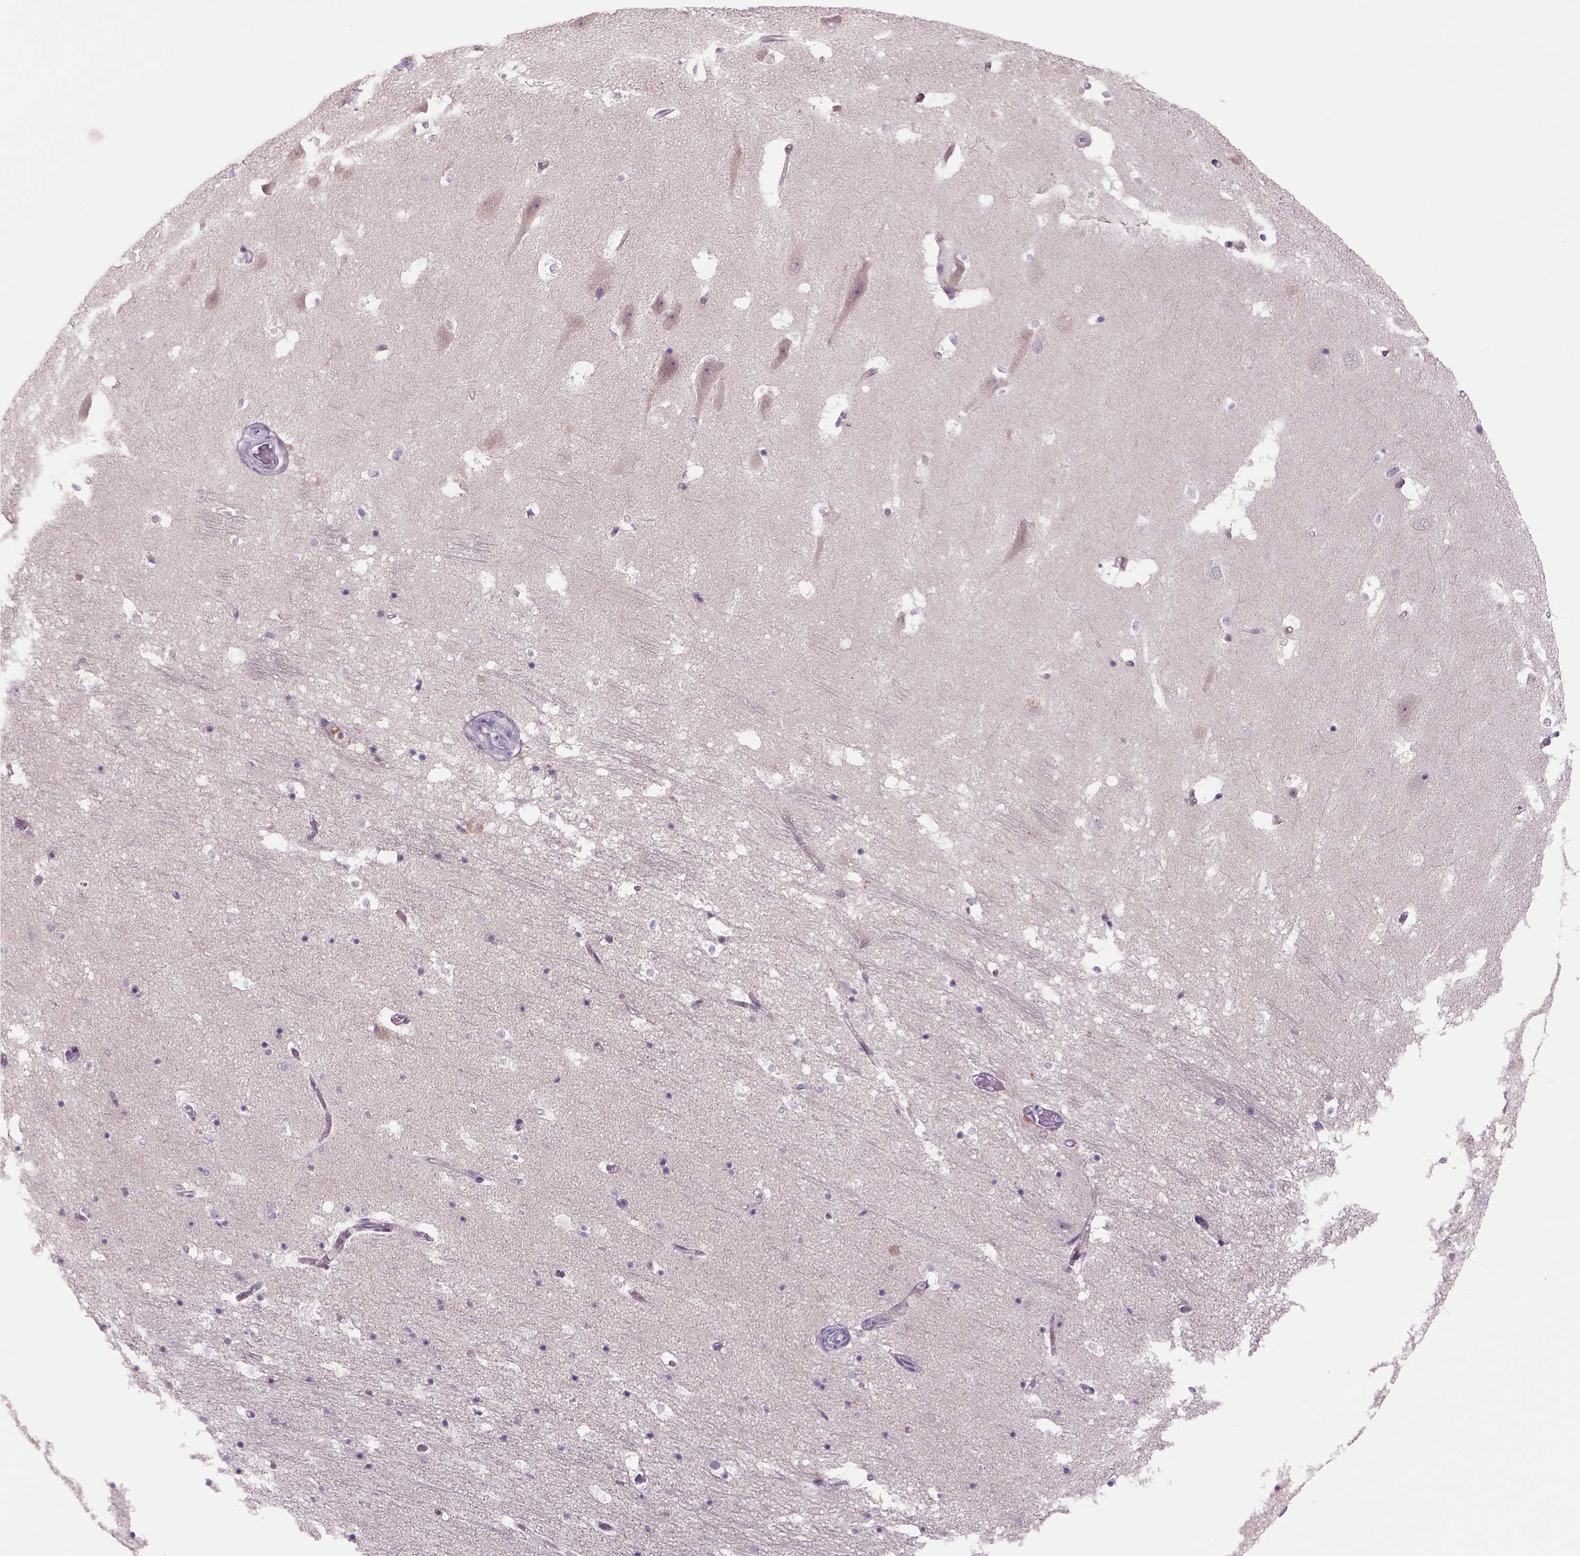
{"staining": {"intensity": "negative", "quantity": "none", "location": "none"}, "tissue": "hippocampus", "cell_type": "Glial cells", "image_type": "normal", "snomed": [{"axis": "morphology", "description": "Normal tissue, NOS"}, {"axis": "topography", "description": "Hippocampus"}], "caption": "This is a photomicrograph of immunohistochemistry (IHC) staining of unremarkable hippocampus, which shows no staining in glial cells.", "gene": "ADGRV1", "patient": {"sex": "male", "age": 44}}